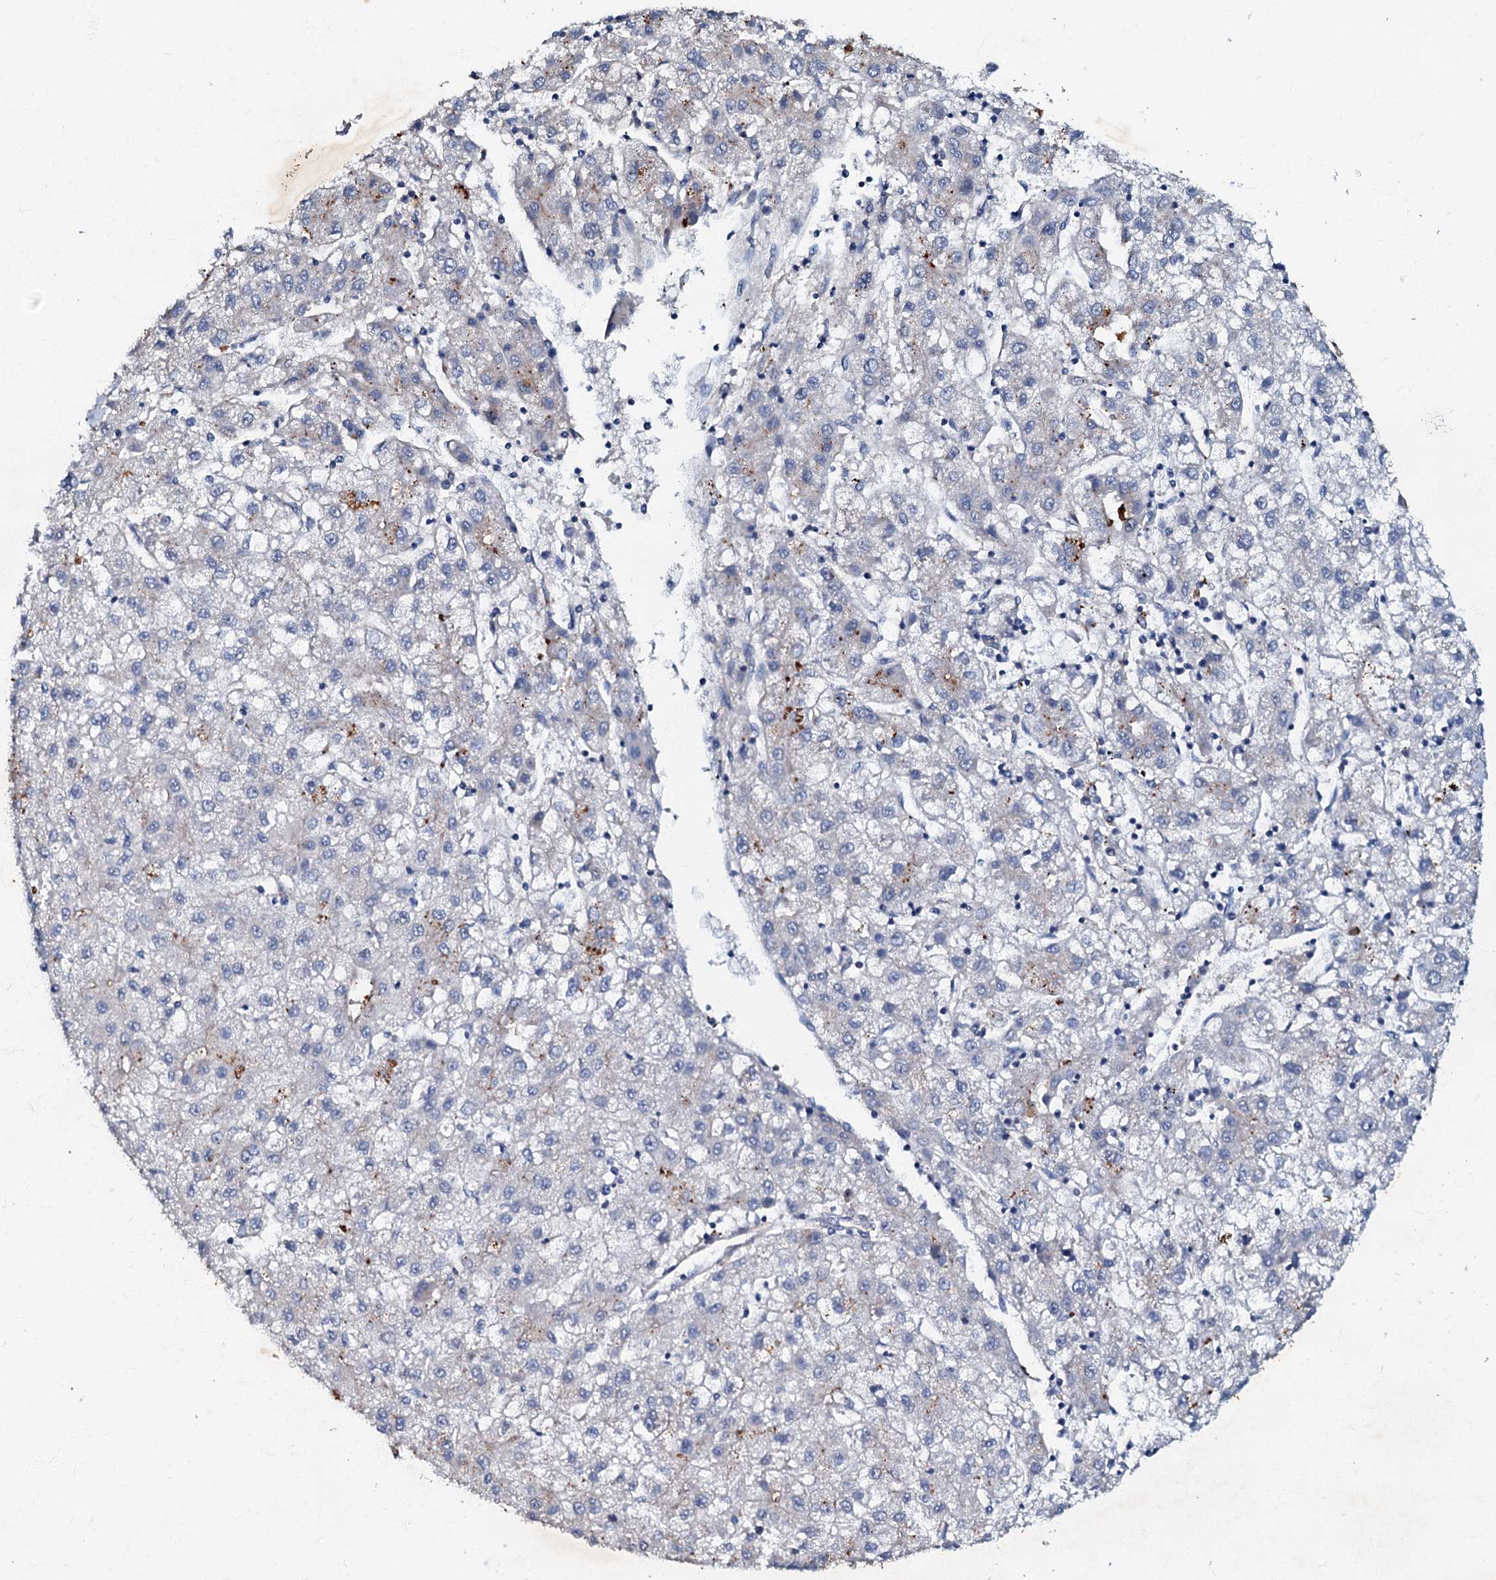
{"staining": {"intensity": "negative", "quantity": "none", "location": "none"}, "tissue": "liver cancer", "cell_type": "Tumor cells", "image_type": "cancer", "snomed": [{"axis": "morphology", "description": "Carcinoma, Hepatocellular, NOS"}, {"axis": "topography", "description": "Liver"}], "caption": "High magnification brightfield microscopy of liver cancer stained with DAB (brown) and counterstained with hematoxylin (blue): tumor cells show no significant positivity.", "gene": "MANSC4", "patient": {"sex": "male", "age": 72}}